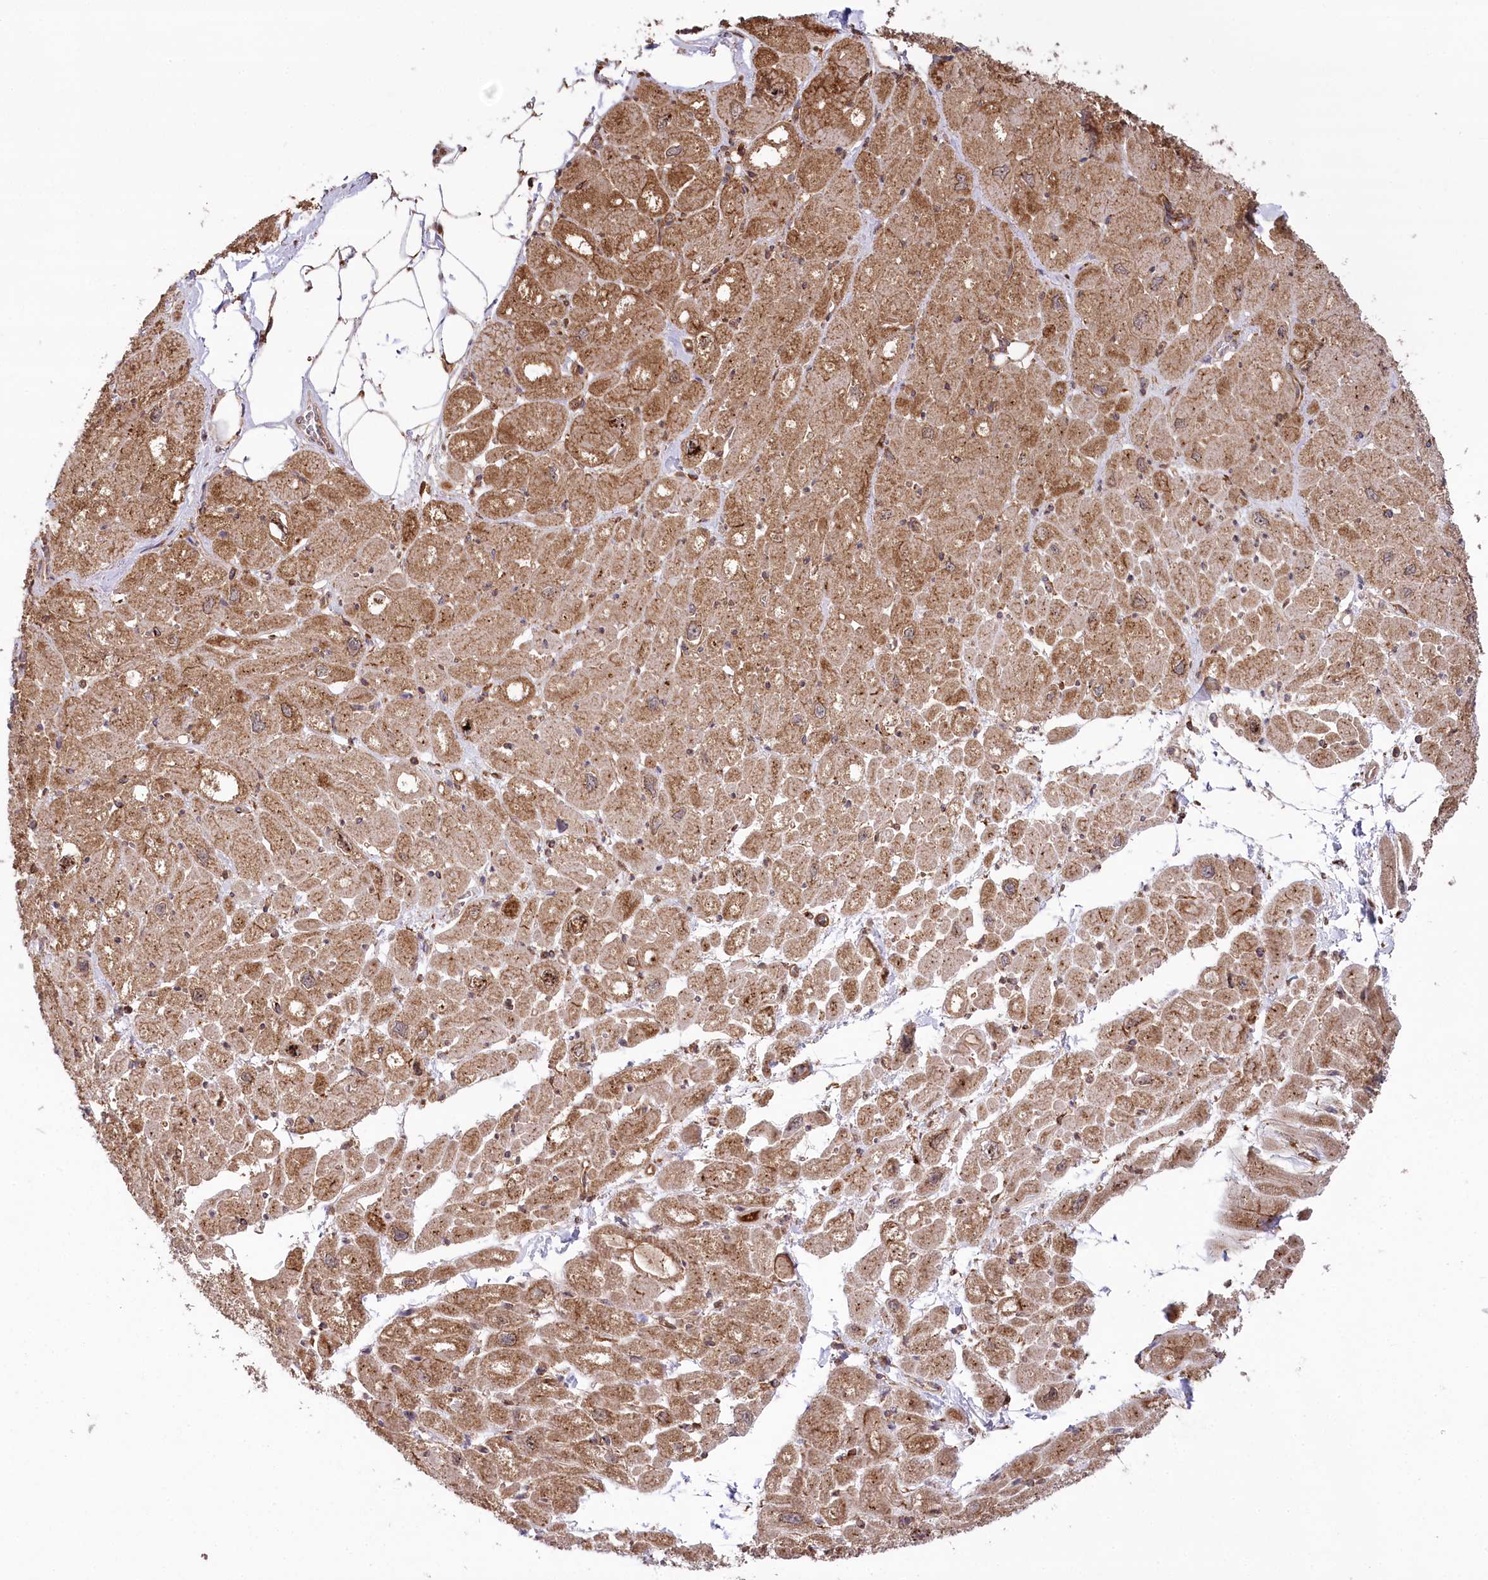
{"staining": {"intensity": "moderate", "quantity": "25%-75%", "location": "cytoplasmic/membranous"}, "tissue": "heart muscle", "cell_type": "Cardiomyocytes", "image_type": "normal", "snomed": [{"axis": "morphology", "description": "Normal tissue, NOS"}, {"axis": "topography", "description": "Heart"}], "caption": "A medium amount of moderate cytoplasmic/membranous expression is present in about 25%-75% of cardiomyocytes in unremarkable heart muscle. The staining was performed using DAB, with brown indicating positive protein expression. Nuclei are stained blue with hematoxylin.", "gene": "CCDC91", "patient": {"sex": "male", "age": 50}}